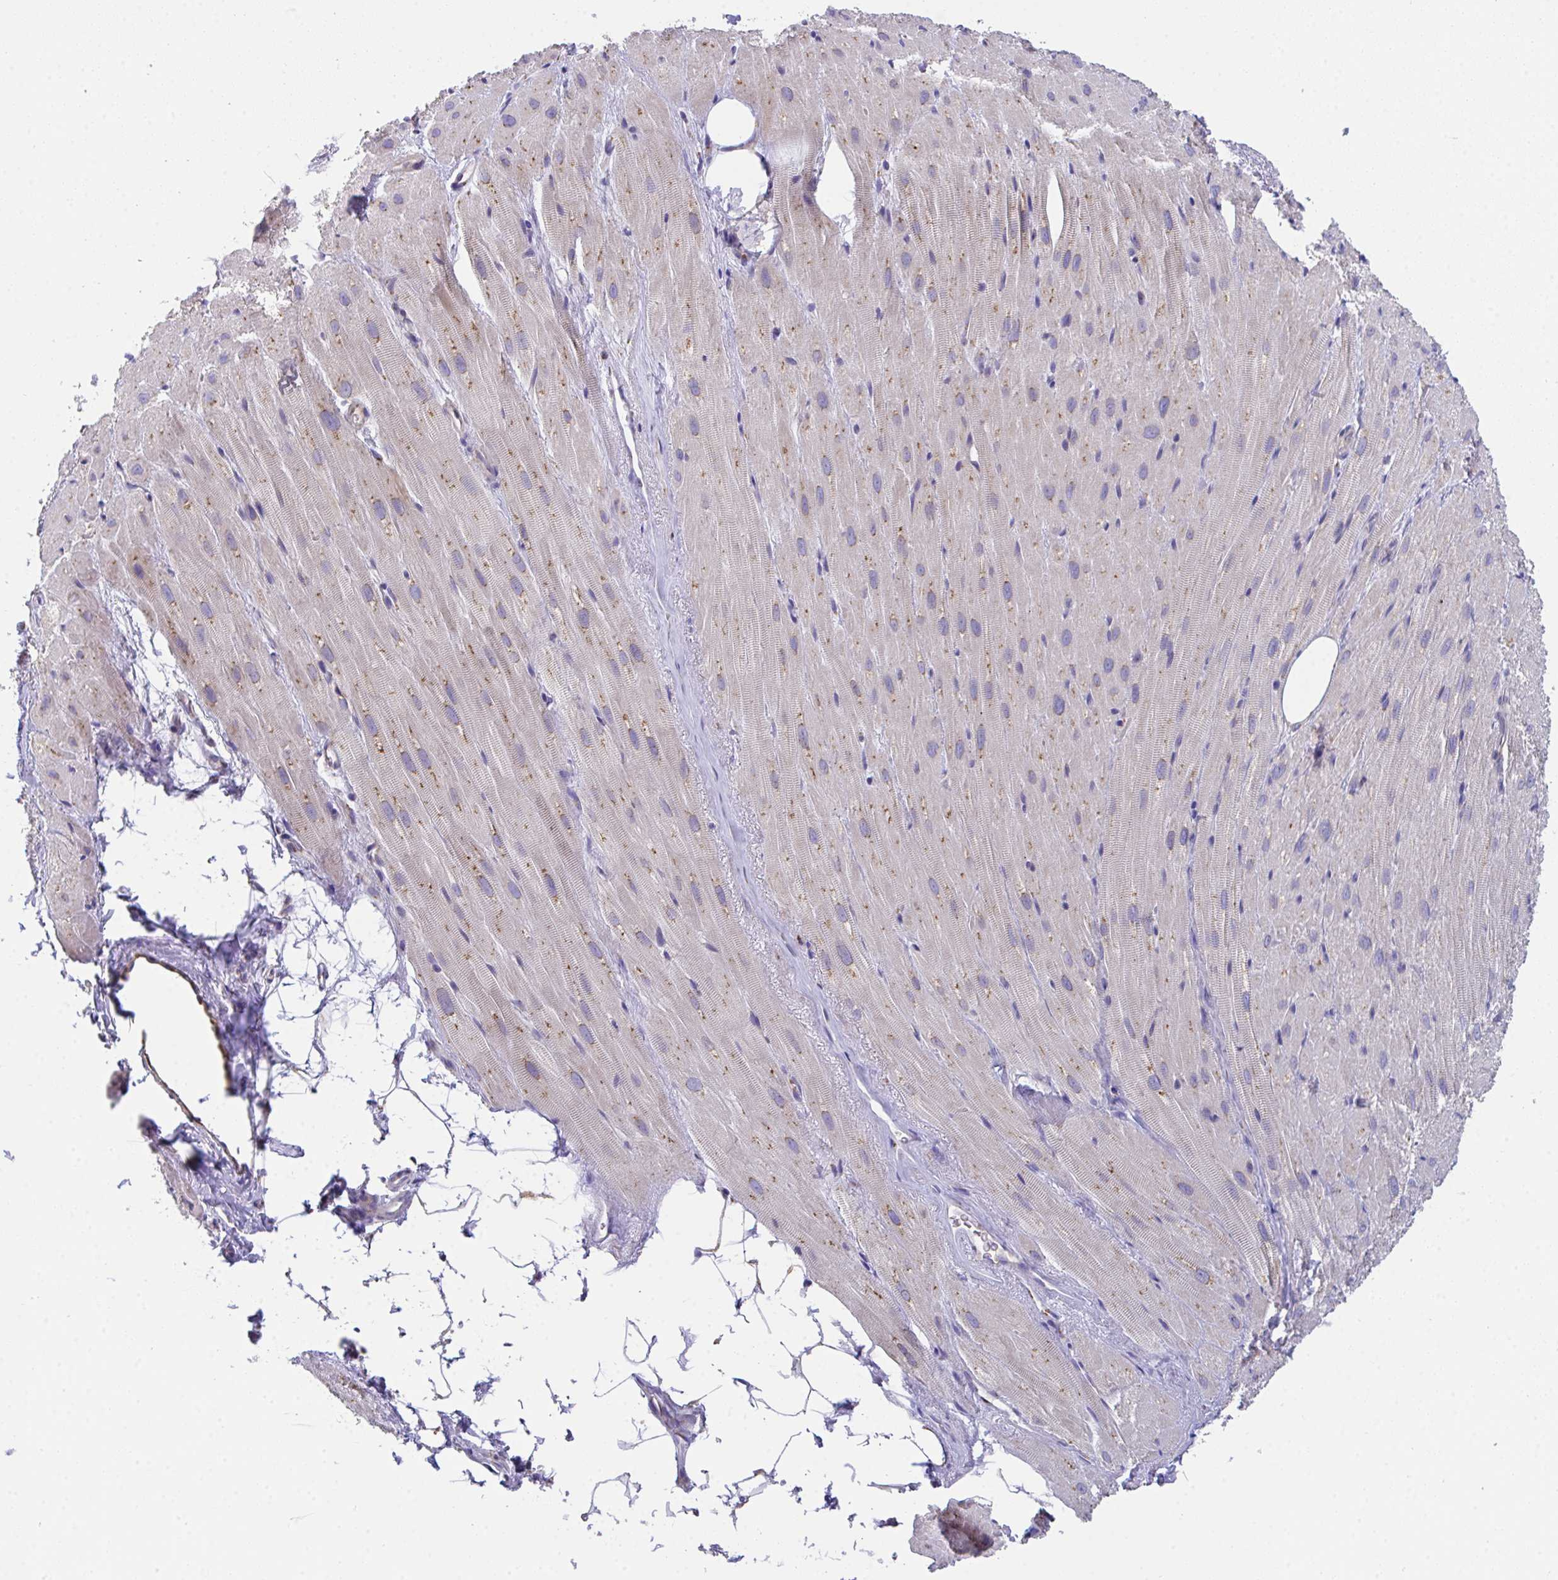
{"staining": {"intensity": "weak", "quantity": "25%-75%", "location": "cytoplasmic/membranous"}, "tissue": "heart muscle", "cell_type": "Cardiomyocytes", "image_type": "normal", "snomed": [{"axis": "morphology", "description": "Normal tissue, NOS"}, {"axis": "topography", "description": "Heart"}], "caption": "This is a photomicrograph of IHC staining of unremarkable heart muscle, which shows weak staining in the cytoplasmic/membranous of cardiomyocytes.", "gene": "MIA3", "patient": {"sex": "male", "age": 62}}